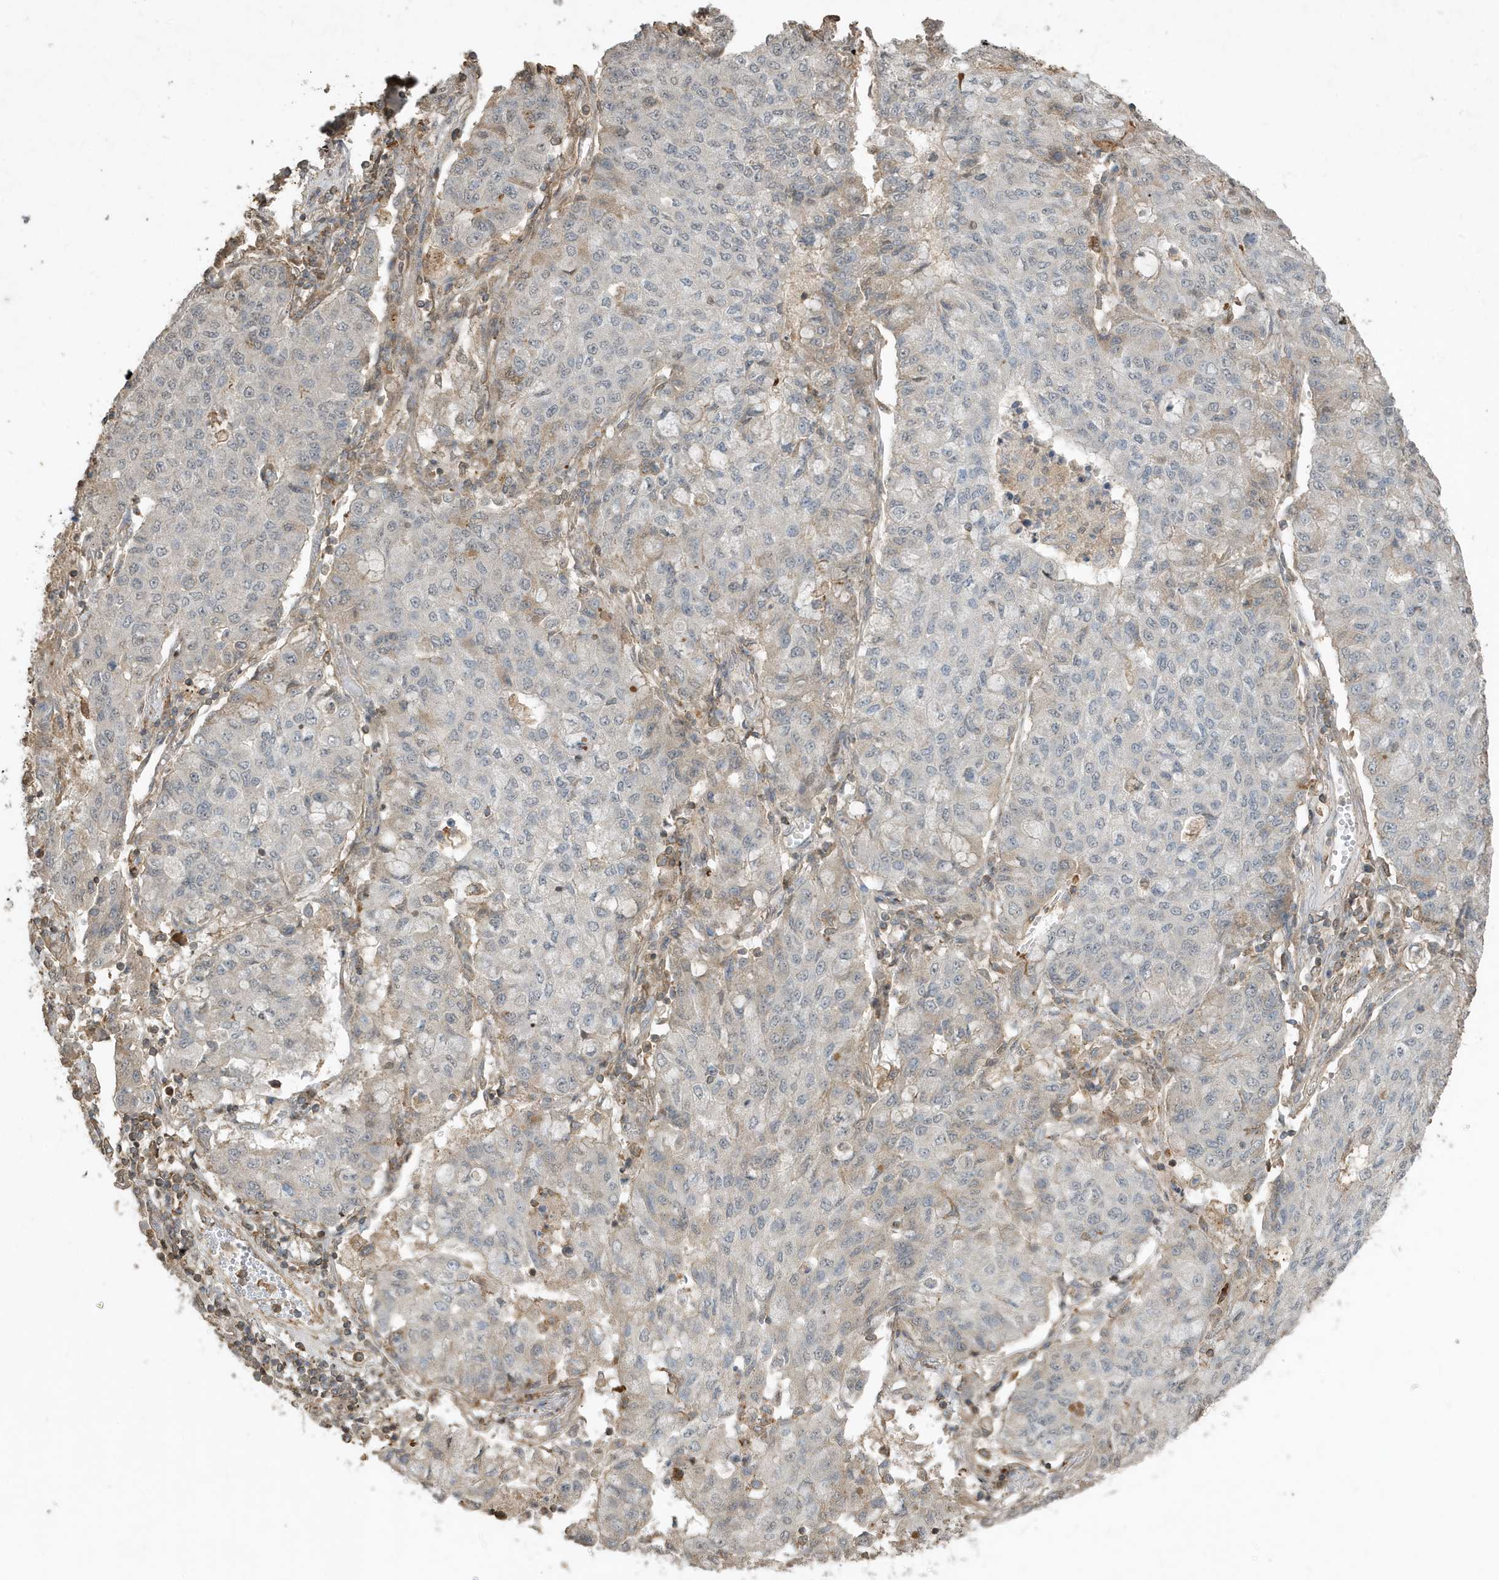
{"staining": {"intensity": "negative", "quantity": "none", "location": "none"}, "tissue": "lung cancer", "cell_type": "Tumor cells", "image_type": "cancer", "snomed": [{"axis": "morphology", "description": "Squamous cell carcinoma, NOS"}, {"axis": "topography", "description": "Lung"}], "caption": "Immunohistochemistry (IHC) photomicrograph of lung cancer (squamous cell carcinoma) stained for a protein (brown), which shows no expression in tumor cells. The staining was performed using DAB to visualize the protein expression in brown, while the nuclei were stained in blue with hematoxylin (Magnification: 20x).", "gene": "PRRT3", "patient": {"sex": "male", "age": 74}}